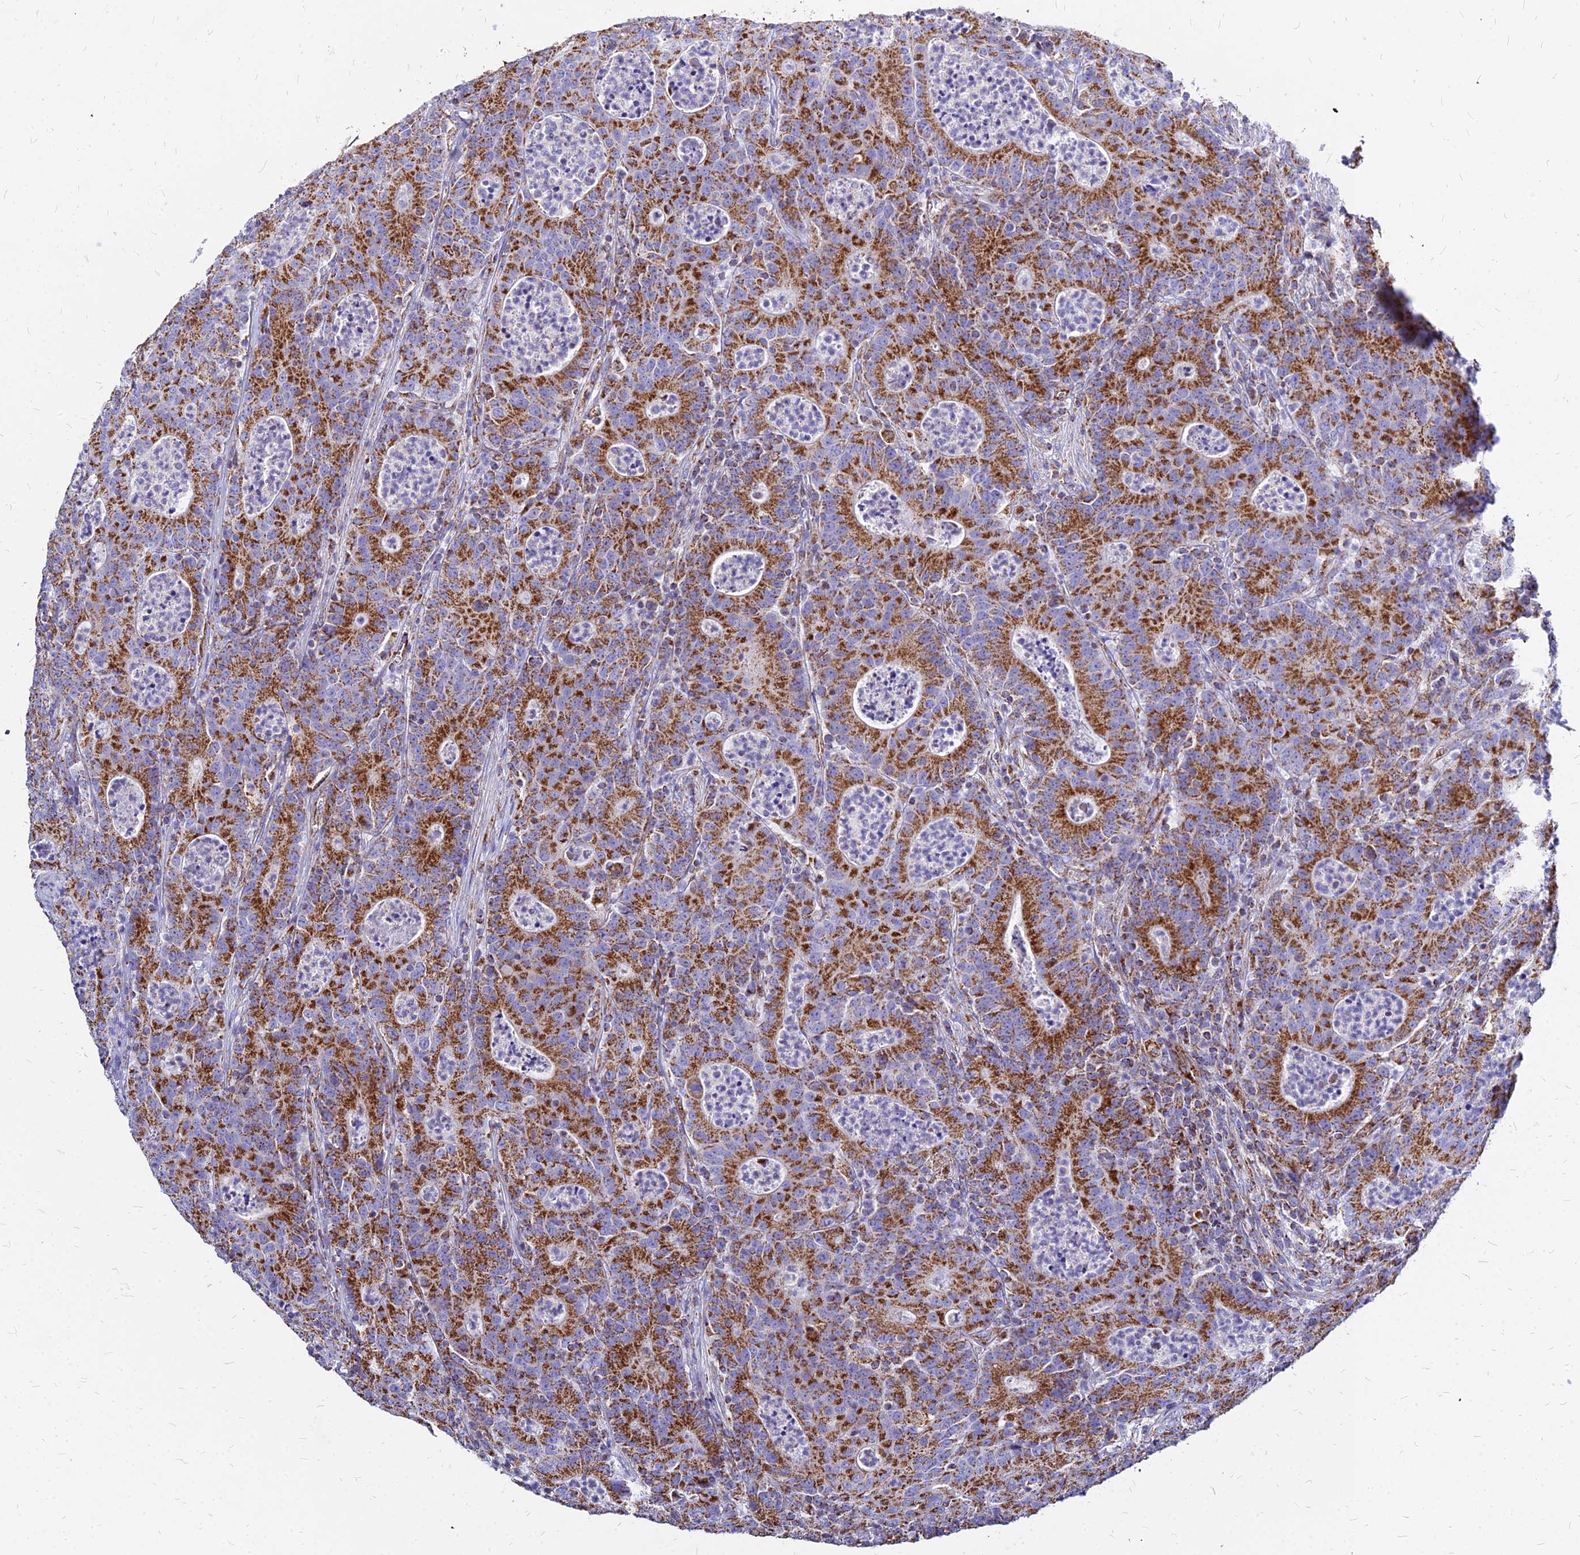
{"staining": {"intensity": "strong", "quantity": ">75%", "location": "cytoplasmic/membranous"}, "tissue": "colorectal cancer", "cell_type": "Tumor cells", "image_type": "cancer", "snomed": [{"axis": "morphology", "description": "Adenocarcinoma, NOS"}, {"axis": "topography", "description": "Colon"}], "caption": "This micrograph reveals colorectal cancer (adenocarcinoma) stained with immunohistochemistry (IHC) to label a protein in brown. The cytoplasmic/membranous of tumor cells show strong positivity for the protein. Nuclei are counter-stained blue.", "gene": "DLD", "patient": {"sex": "male", "age": 83}}